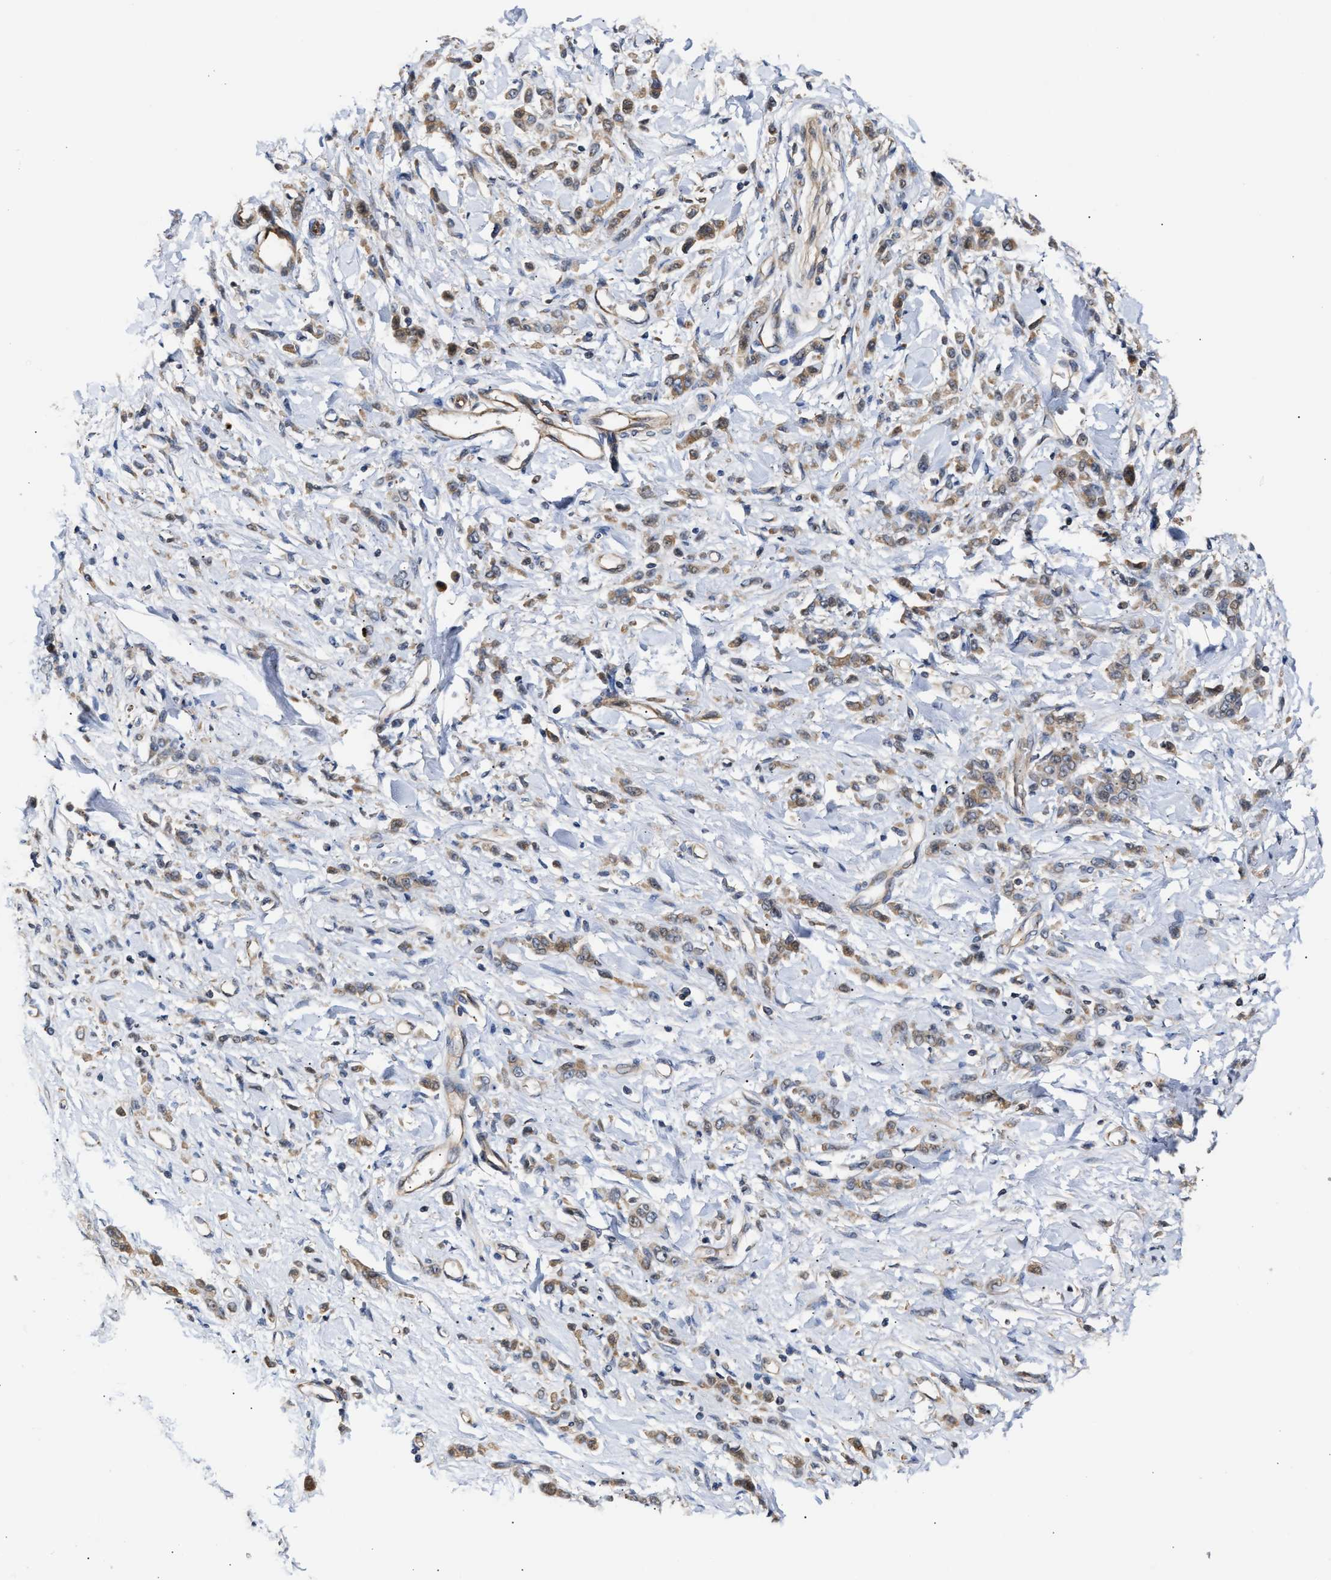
{"staining": {"intensity": "moderate", "quantity": "25%-75%", "location": "cytoplasmic/membranous"}, "tissue": "stomach cancer", "cell_type": "Tumor cells", "image_type": "cancer", "snomed": [{"axis": "morphology", "description": "Normal tissue, NOS"}, {"axis": "morphology", "description": "Adenocarcinoma, NOS"}, {"axis": "topography", "description": "Stomach"}], "caption": "This image displays IHC staining of human adenocarcinoma (stomach), with medium moderate cytoplasmic/membranous positivity in about 25%-75% of tumor cells.", "gene": "CLIP2", "patient": {"sex": "male", "age": 82}}